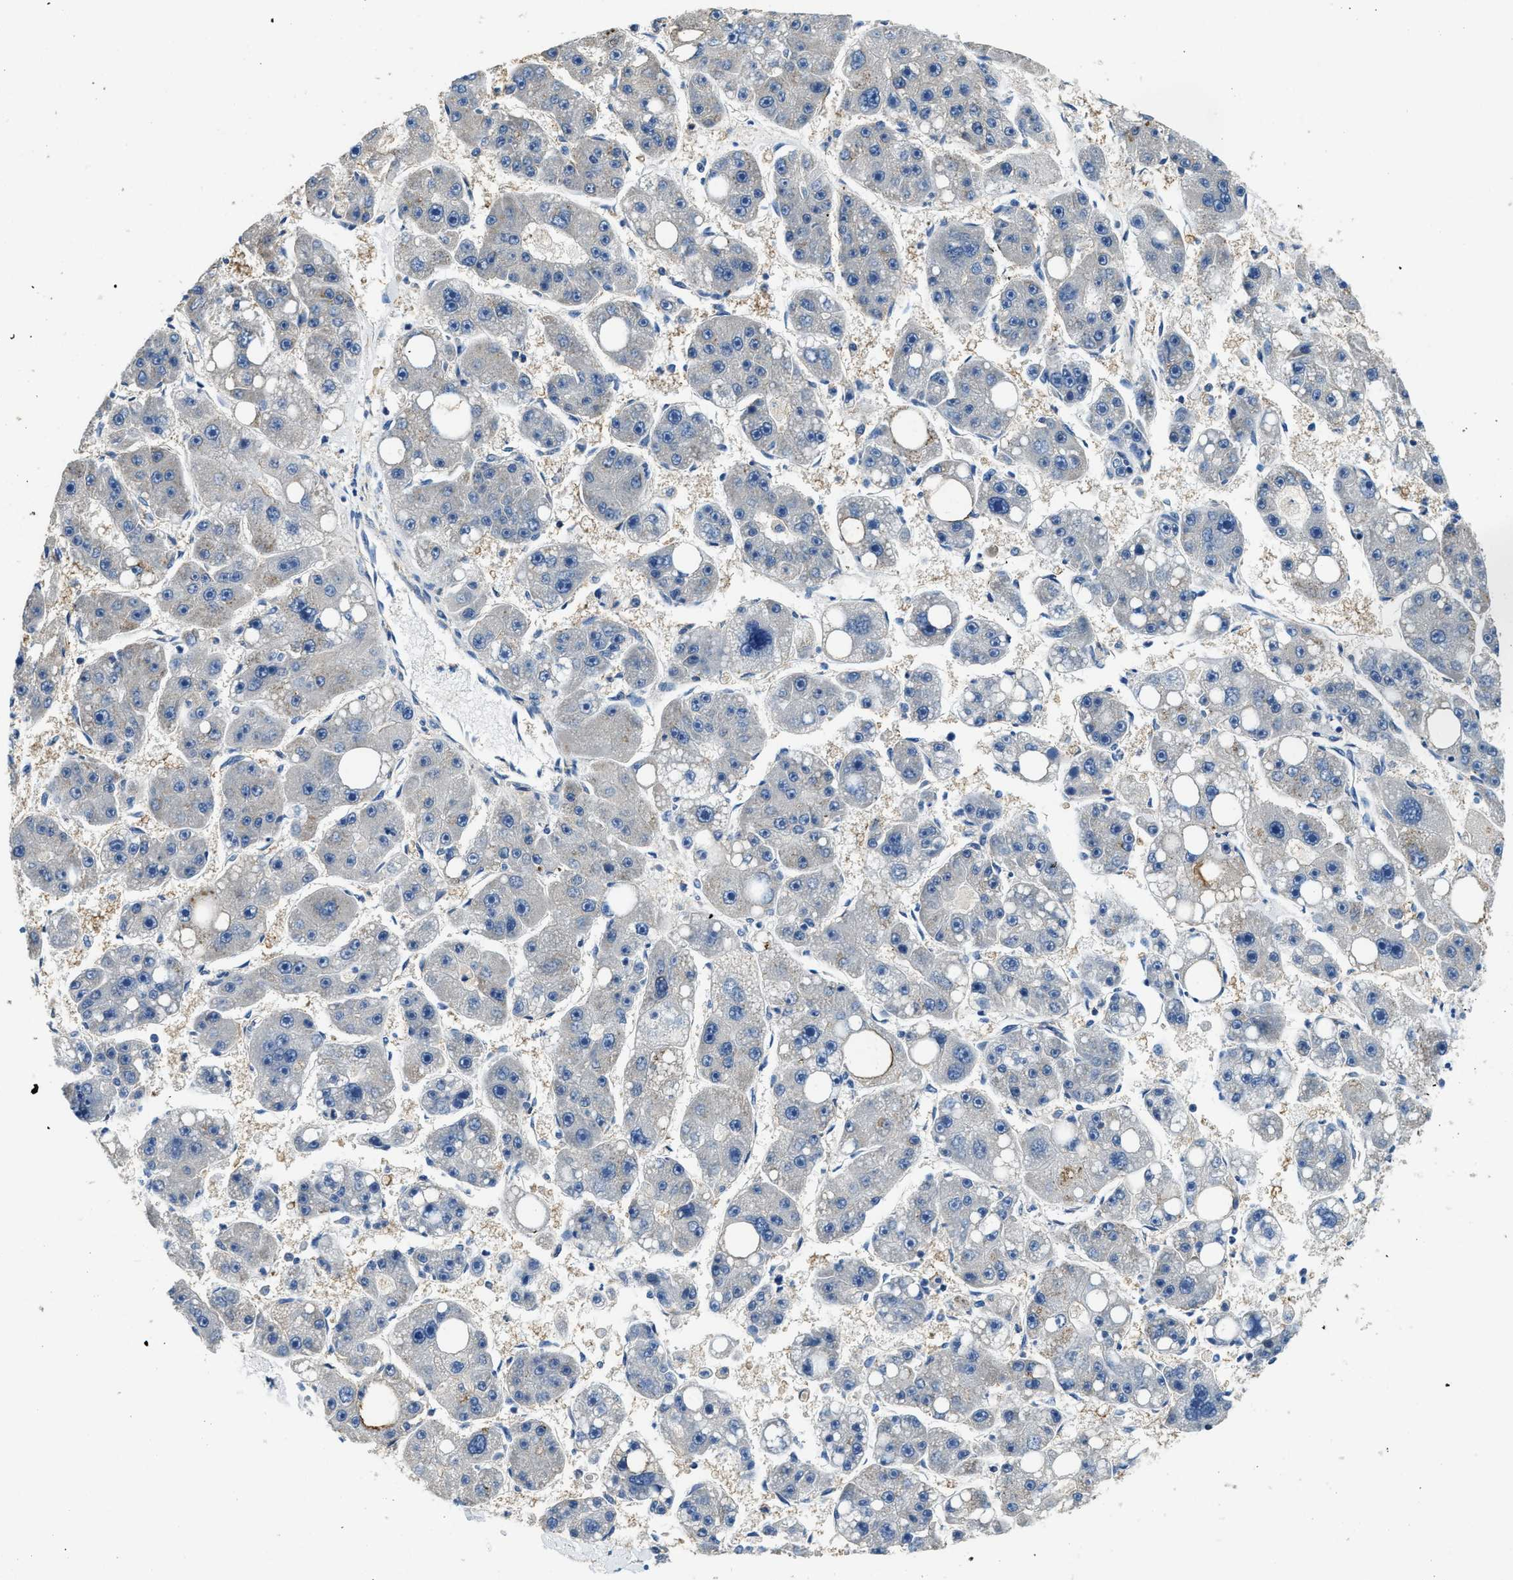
{"staining": {"intensity": "negative", "quantity": "none", "location": "none"}, "tissue": "liver cancer", "cell_type": "Tumor cells", "image_type": "cancer", "snomed": [{"axis": "morphology", "description": "Carcinoma, Hepatocellular, NOS"}, {"axis": "topography", "description": "Liver"}], "caption": "Protein analysis of liver cancer (hepatocellular carcinoma) exhibits no significant positivity in tumor cells. (DAB immunohistochemistry, high magnification).", "gene": "MYO1G", "patient": {"sex": "female", "age": 61}}